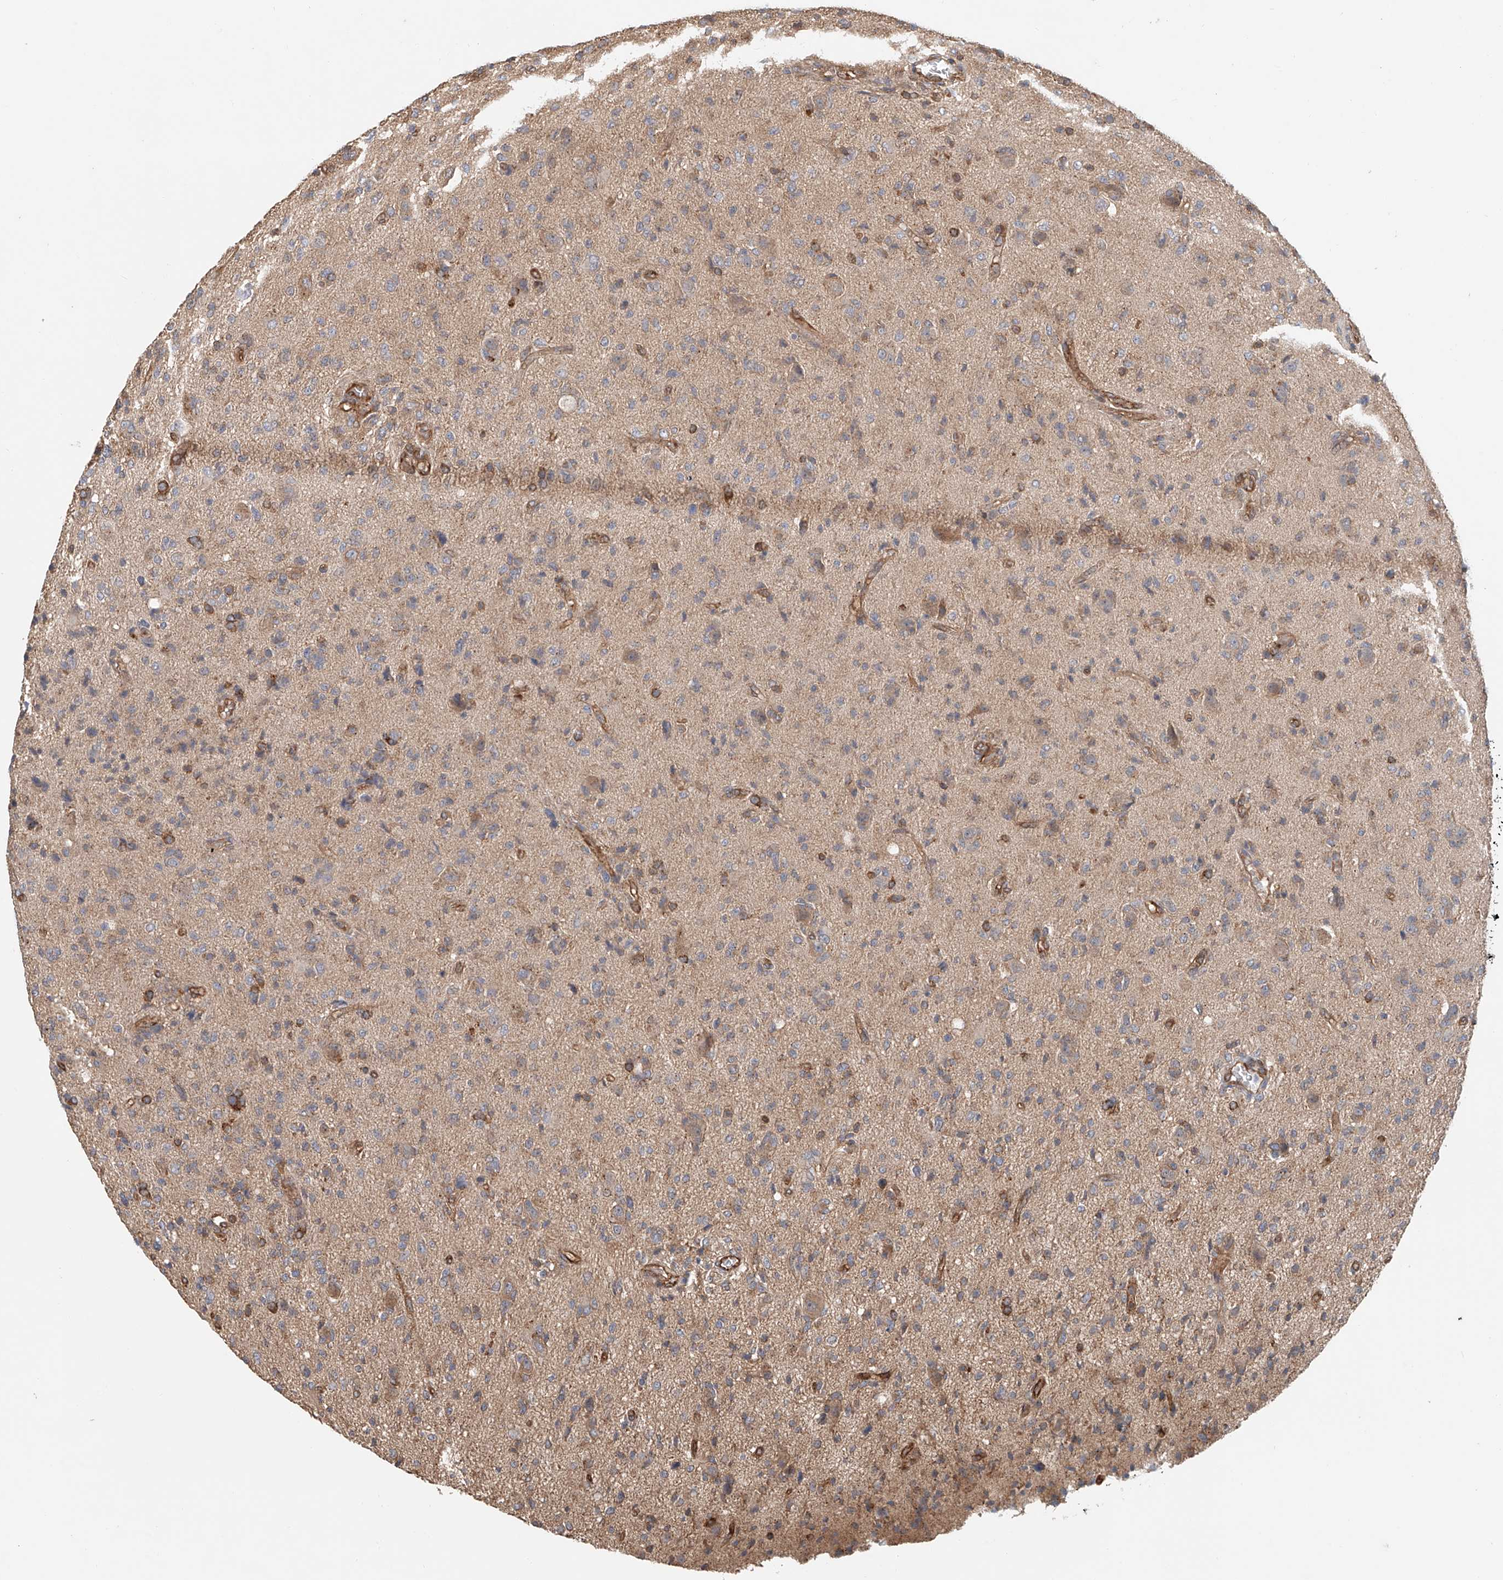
{"staining": {"intensity": "weak", "quantity": "<25%", "location": "cytoplasmic/membranous"}, "tissue": "glioma", "cell_type": "Tumor cells", "image_type": "cancer", "snomed": [{"axis": "morphology", "description": "Glioma, malignant, High grade"}, {"axis": "topography", "description": "Brain"}], "caption": "This is an immunohistochemistry photomicrograph of human glioma. There is no expression in tumor cells.", "gene": "FRYL", "patient": {"sex": "female", "age": 57}}